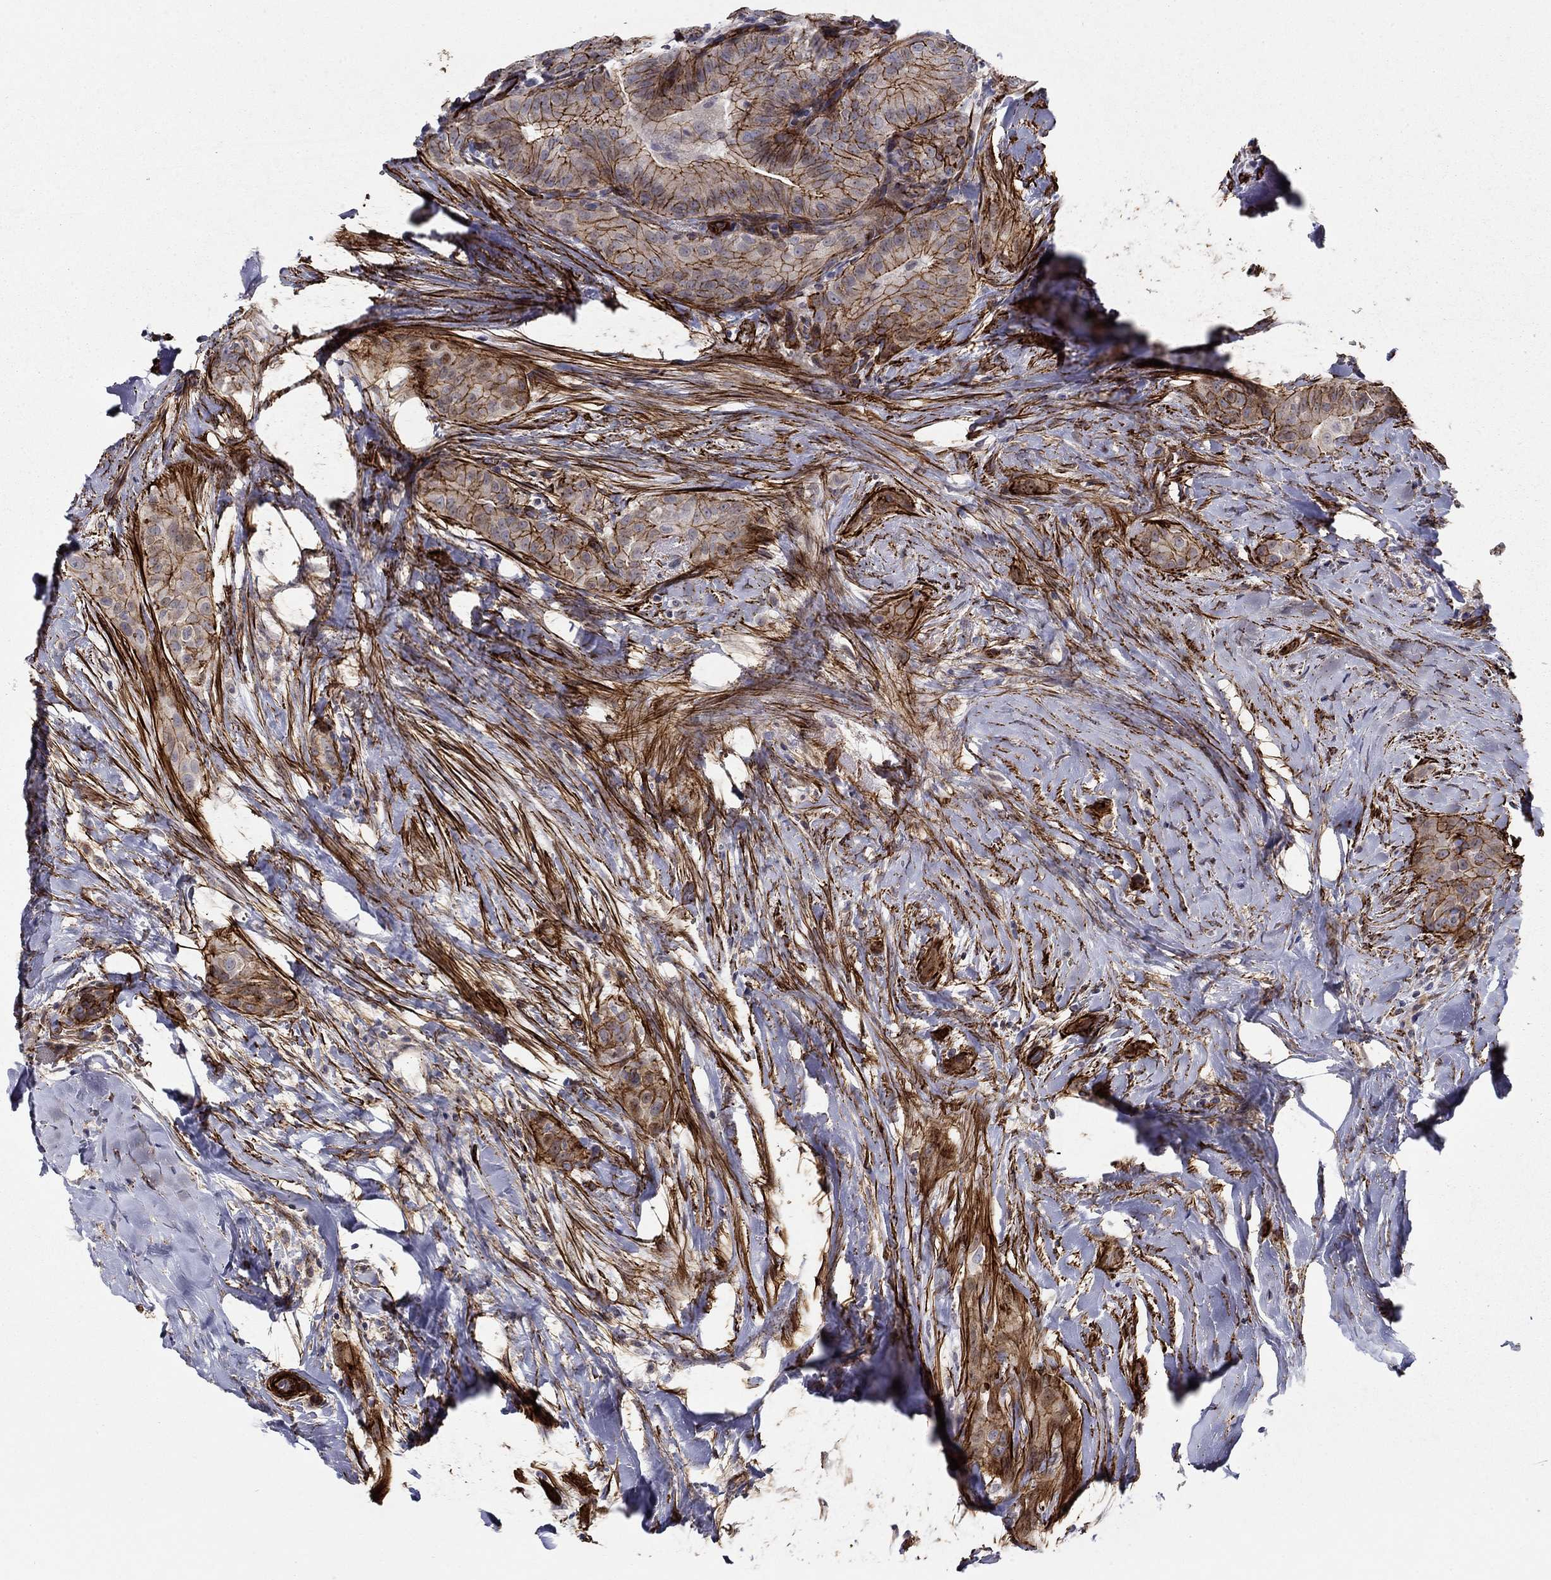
{"staining": {"intensity": "strong", "quantity": ">75%", "location": "cytoplasmic/membranous"}, "tissue": "thyroid cancer", "cell_type": "Tumor cells", "image_type": "cancer", "snomed": [{"axis": "morphology", "description": "Papillary adenocarcinoma, NOS"}, {"axis": "topography", "description": "Thyroid gland"}], "caption": "Papillary adenocarcinoma (thyroid) stained with a brown dye reveals strong cytoplasmic/membranous positive positivity in about >75% of tumor cells.", "gene": "KRBA1", "patient": {"sex": "male", "age": 61}}